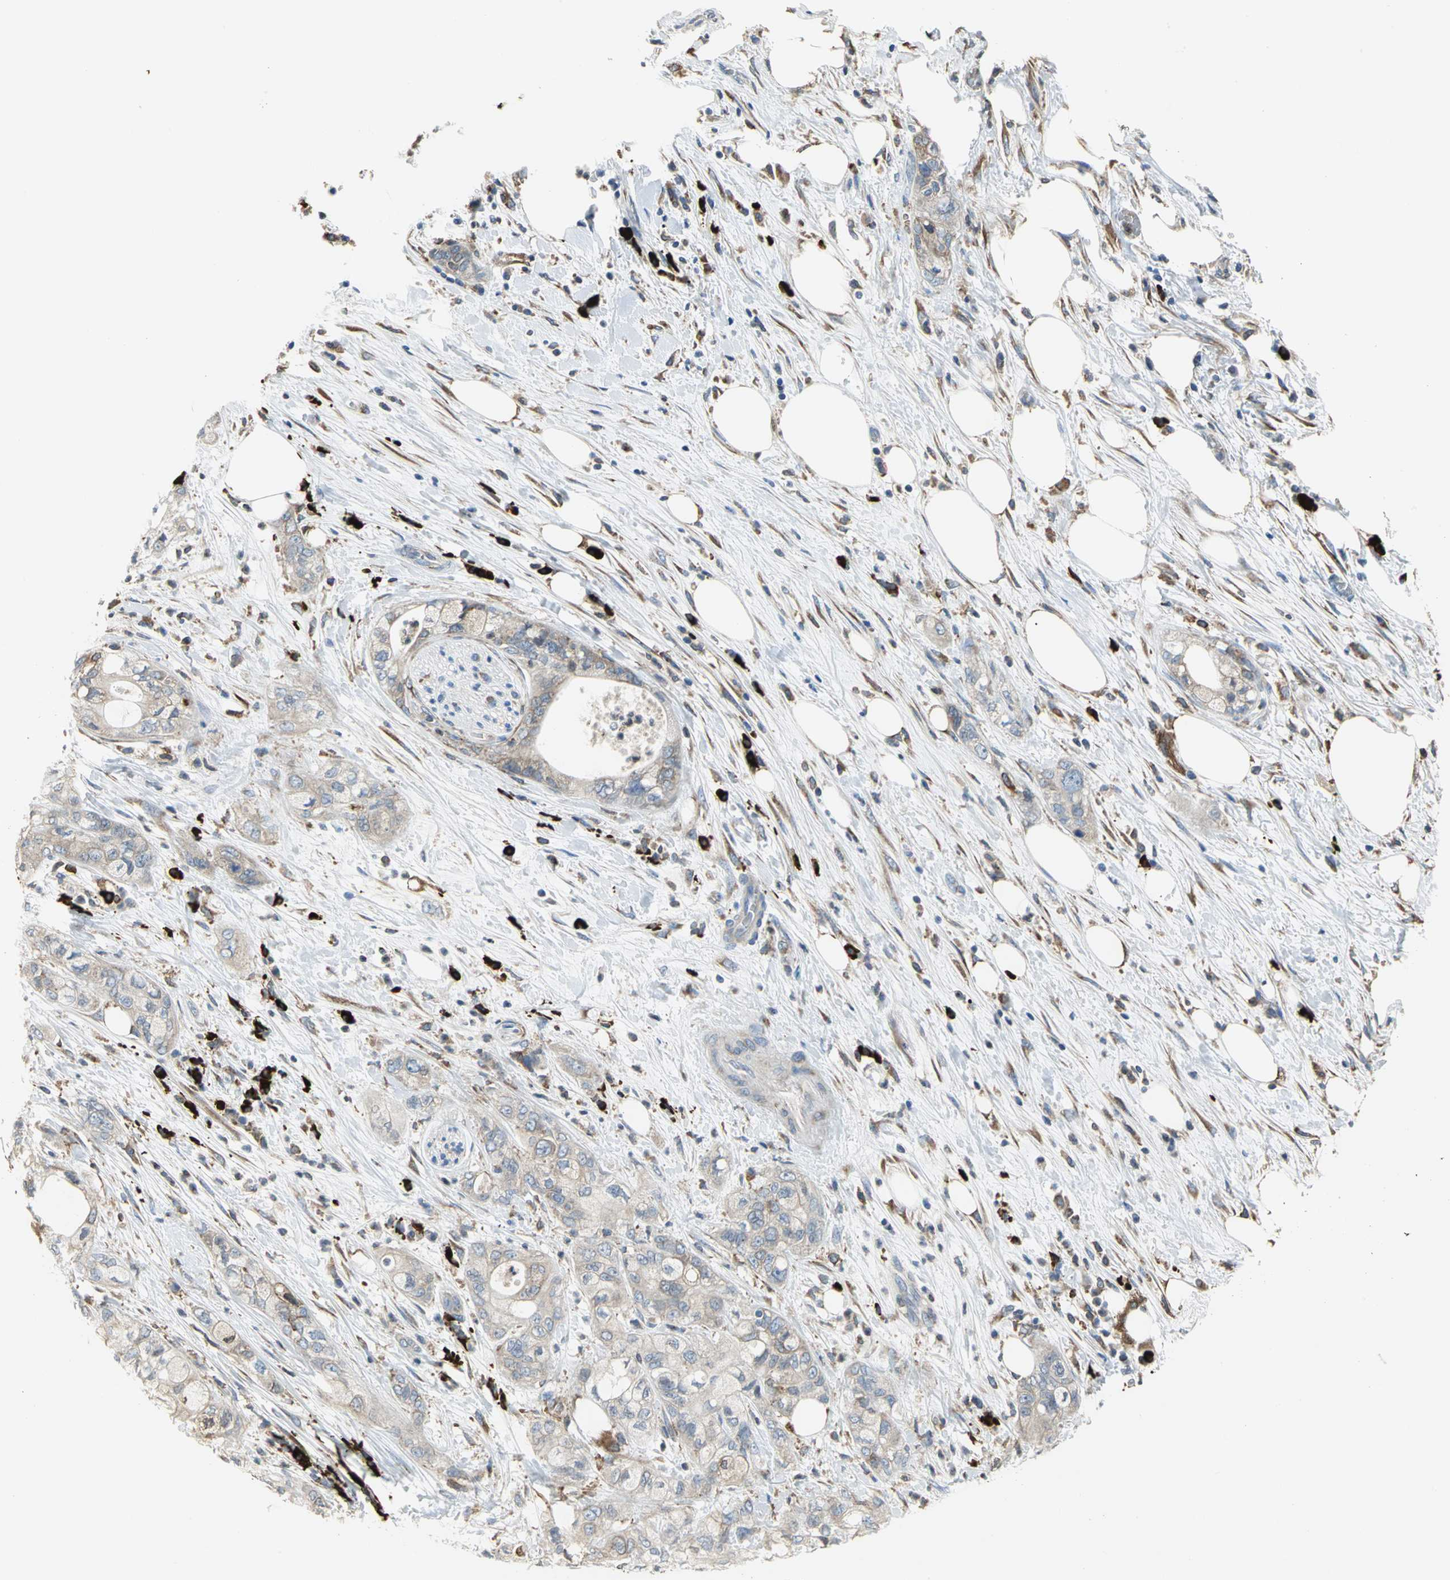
{"staining": {"intensity": "weak", "quantity": ">75%", "location": "cytoplasmic/membranous"}, "tissue": "pancreatic cancer", "cell_type": "Tumor cells", "image_type": "cancer", "snomed": [{"axis": "morphology", "description": "Adenocarcinoma, NOS"}, {"axis": "topography", "description": "Pancreas"}], "caption": "This is an image of immunohistochemistry staining of pancreatic cancer (adenocarcinoma), which shows weak positivity in the cytoplasmic/membranous of tumor cells.", "gene": "SDF2L1", "patient": {"sex": "male", "age": 70}}